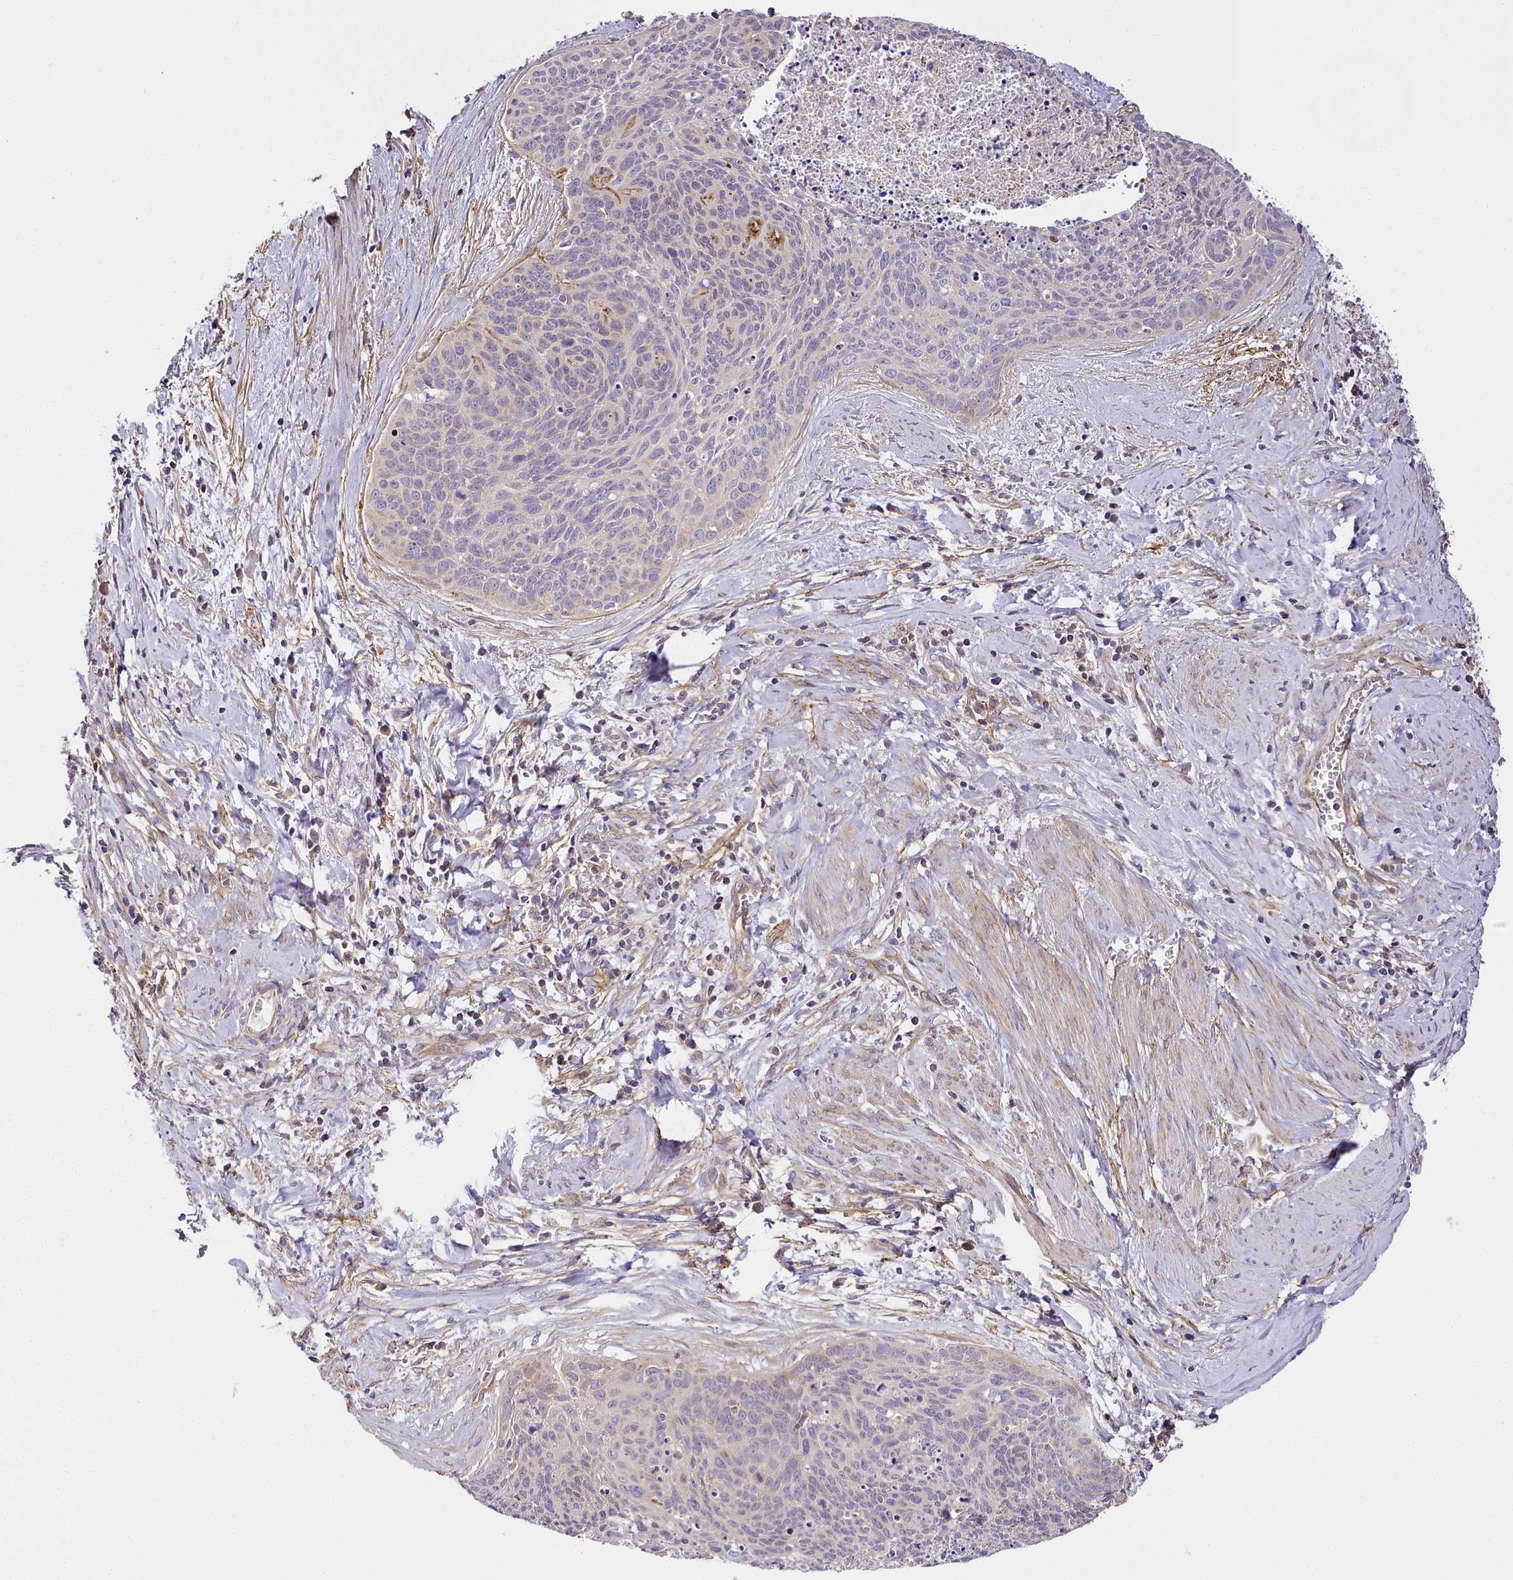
{"staining": {"intensity": "weak", "quantity": "<25%", "location": "cytoplasmic/membranous"}, "tissue": "cervical cancer", "cell_type": "Tumor cells", "image_type": "cancer", "snomed": [{"axis": "morphology", "description": "Squamous cell carcinoma, NOS"}, {"axis": "topography", "description": "Cervix"}], "caption": "High power microscopy photomicrograph of an immunohistochemistry histopathology image of cervical cancer, revealing no significant expression in tumor cells. Nuclei are stained in blue.", "gene": "NBPF1", "patient": {"sex": "female", "age": 55}}